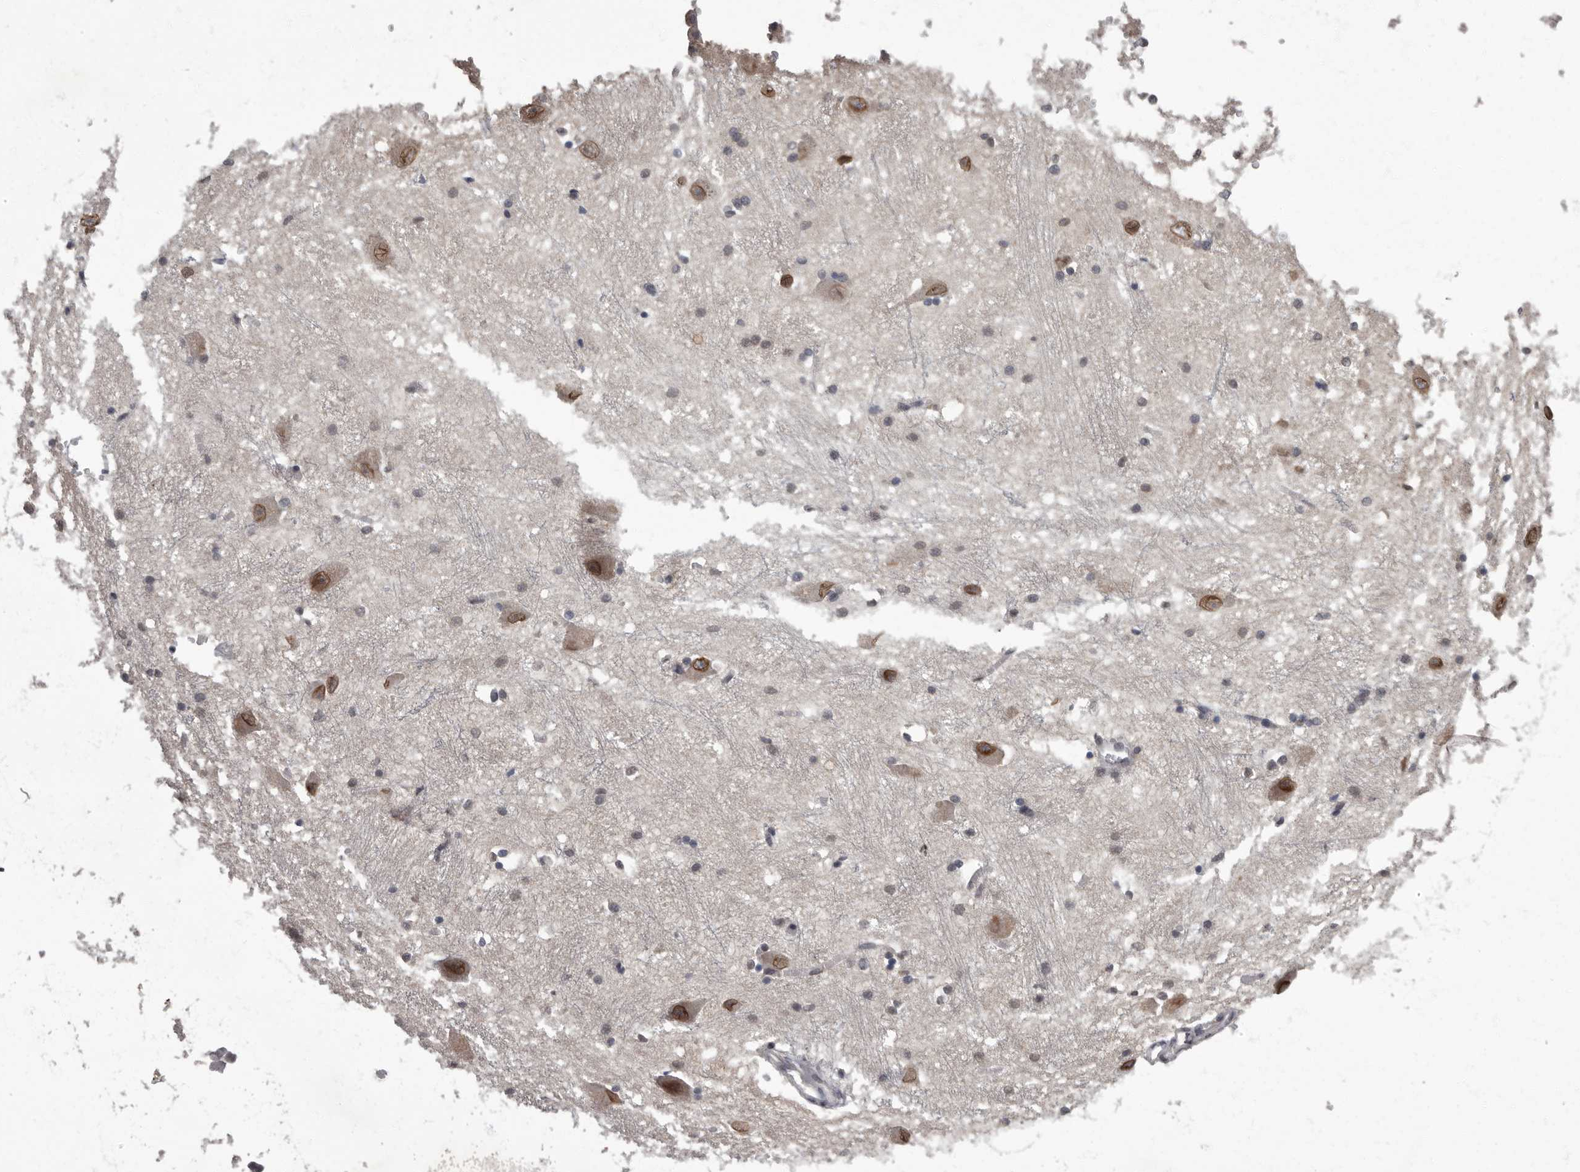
{"staining": {"intensity": "moderate", "quantity": "<25%", "location": "cytoplasmic/membranous,nuclear"}, "tissue": "caudate", "cell_type": "Glial cells", "image_type": "normal", "snomed": [{"axis": "morphology", "description": "Normal tissue, NOS"}, {"axis": "topography", "description": "Lateral ventricle wall"}], "caption": "Caudate stained with IHC reveals moderate cytoplasmic/membranous,nuclear staining in about <25% of glial cells.", "gene": "C1orf50", "patient": {"sex": "male", "age": 37}}